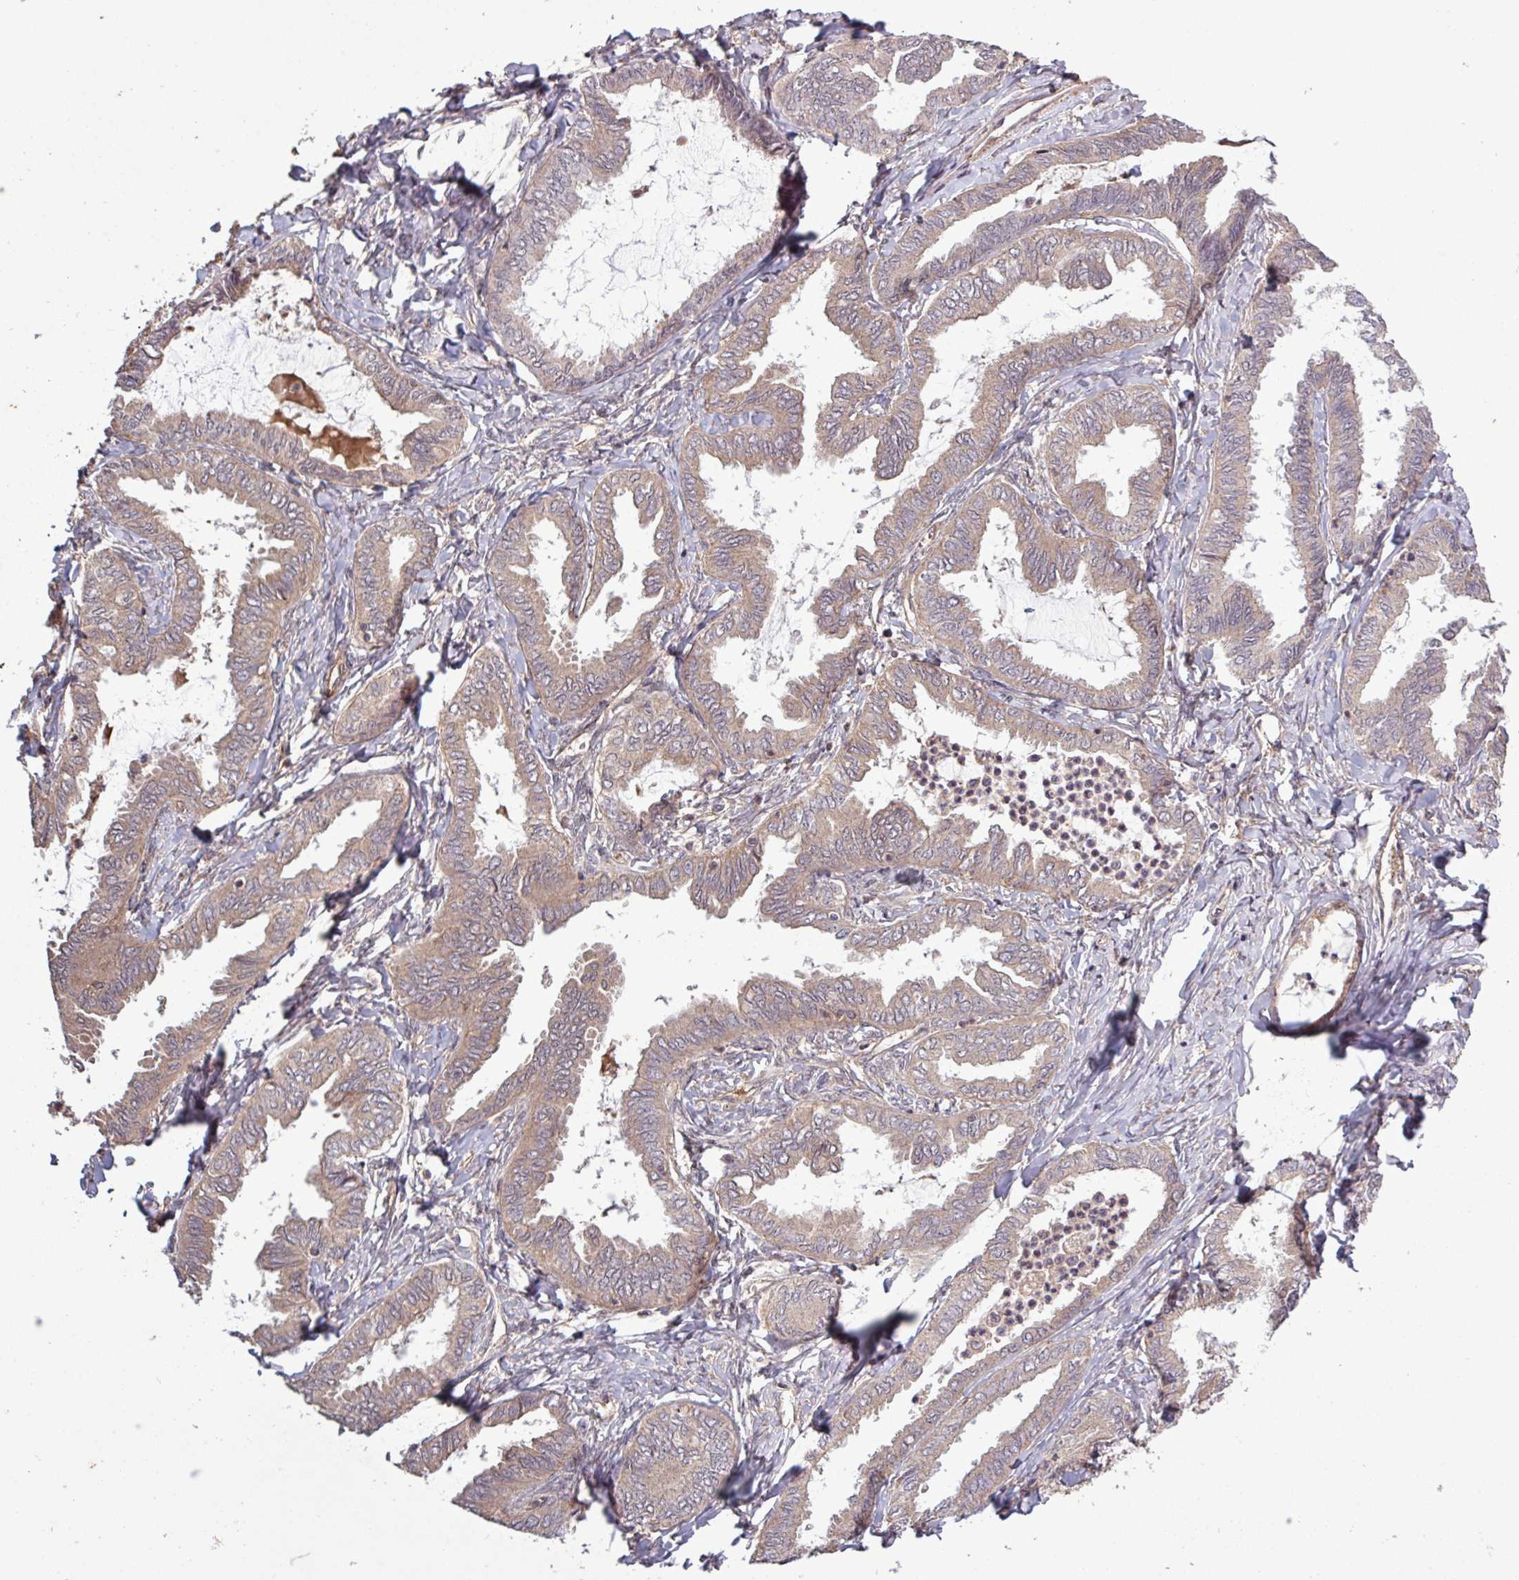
{"staining": {"intensity": "weak", "quantity": ">75%", "location": "cytoplasmic/membranous"}, "tissue": "ovarian cancer", "cell_type": "Tumor cells", "image_type": "cancer", "snomed": [{"axis": "morphology", "description": "Carcinoma, endometroid"}, {"axis": "topography", "description": "Ovary"}], "caption": "The image exhibits staining of ovarian cancer, revealing weak cytoplasmic/membranous protein positivity (brown color) within tumor cells.", "gene": "TRABD2A", "patient": {"sex": "female", "age": 70}}